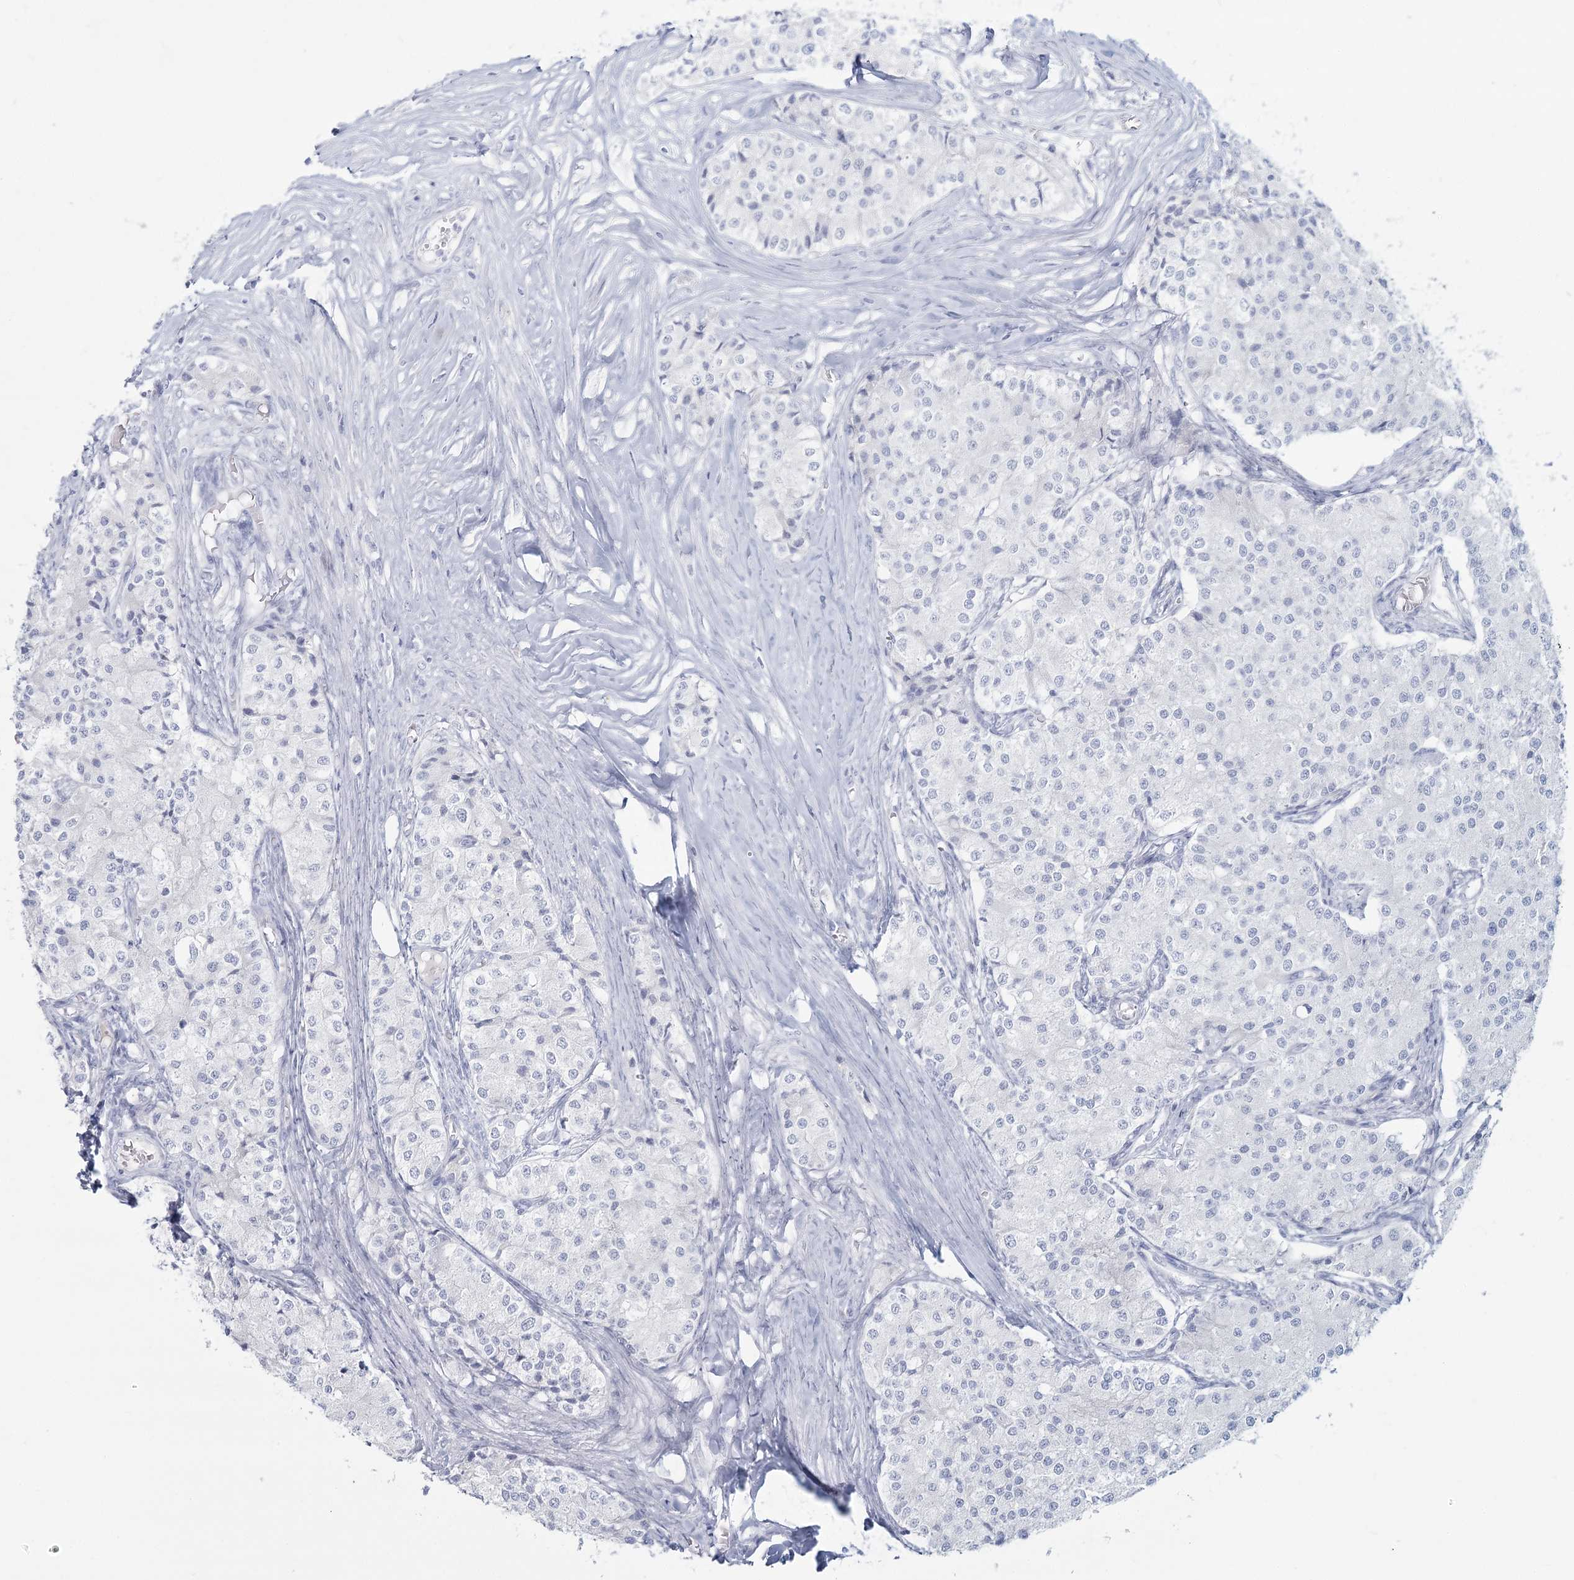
{"staining": {"intensity": "negative", "quantity": "none", "location": "none"}, "tissue": "carcinoid", "cell_type": "Tumor cells", "image_type": "cancer", "snomed": [{"axis": "morphology", "description": "Carcinoid, malignant, NOS"}, {"axis": "topography", "description": "Colon"}], "caption": "Immunohistochemistry (IHC) photomicrograph of neoplastic tissue: malignant carcinoid stained with DAB exhibits no significant protein positivity in tumor cells.", "gene": "SLC6A19", "patient": {"sex": "female", "age": 52}}